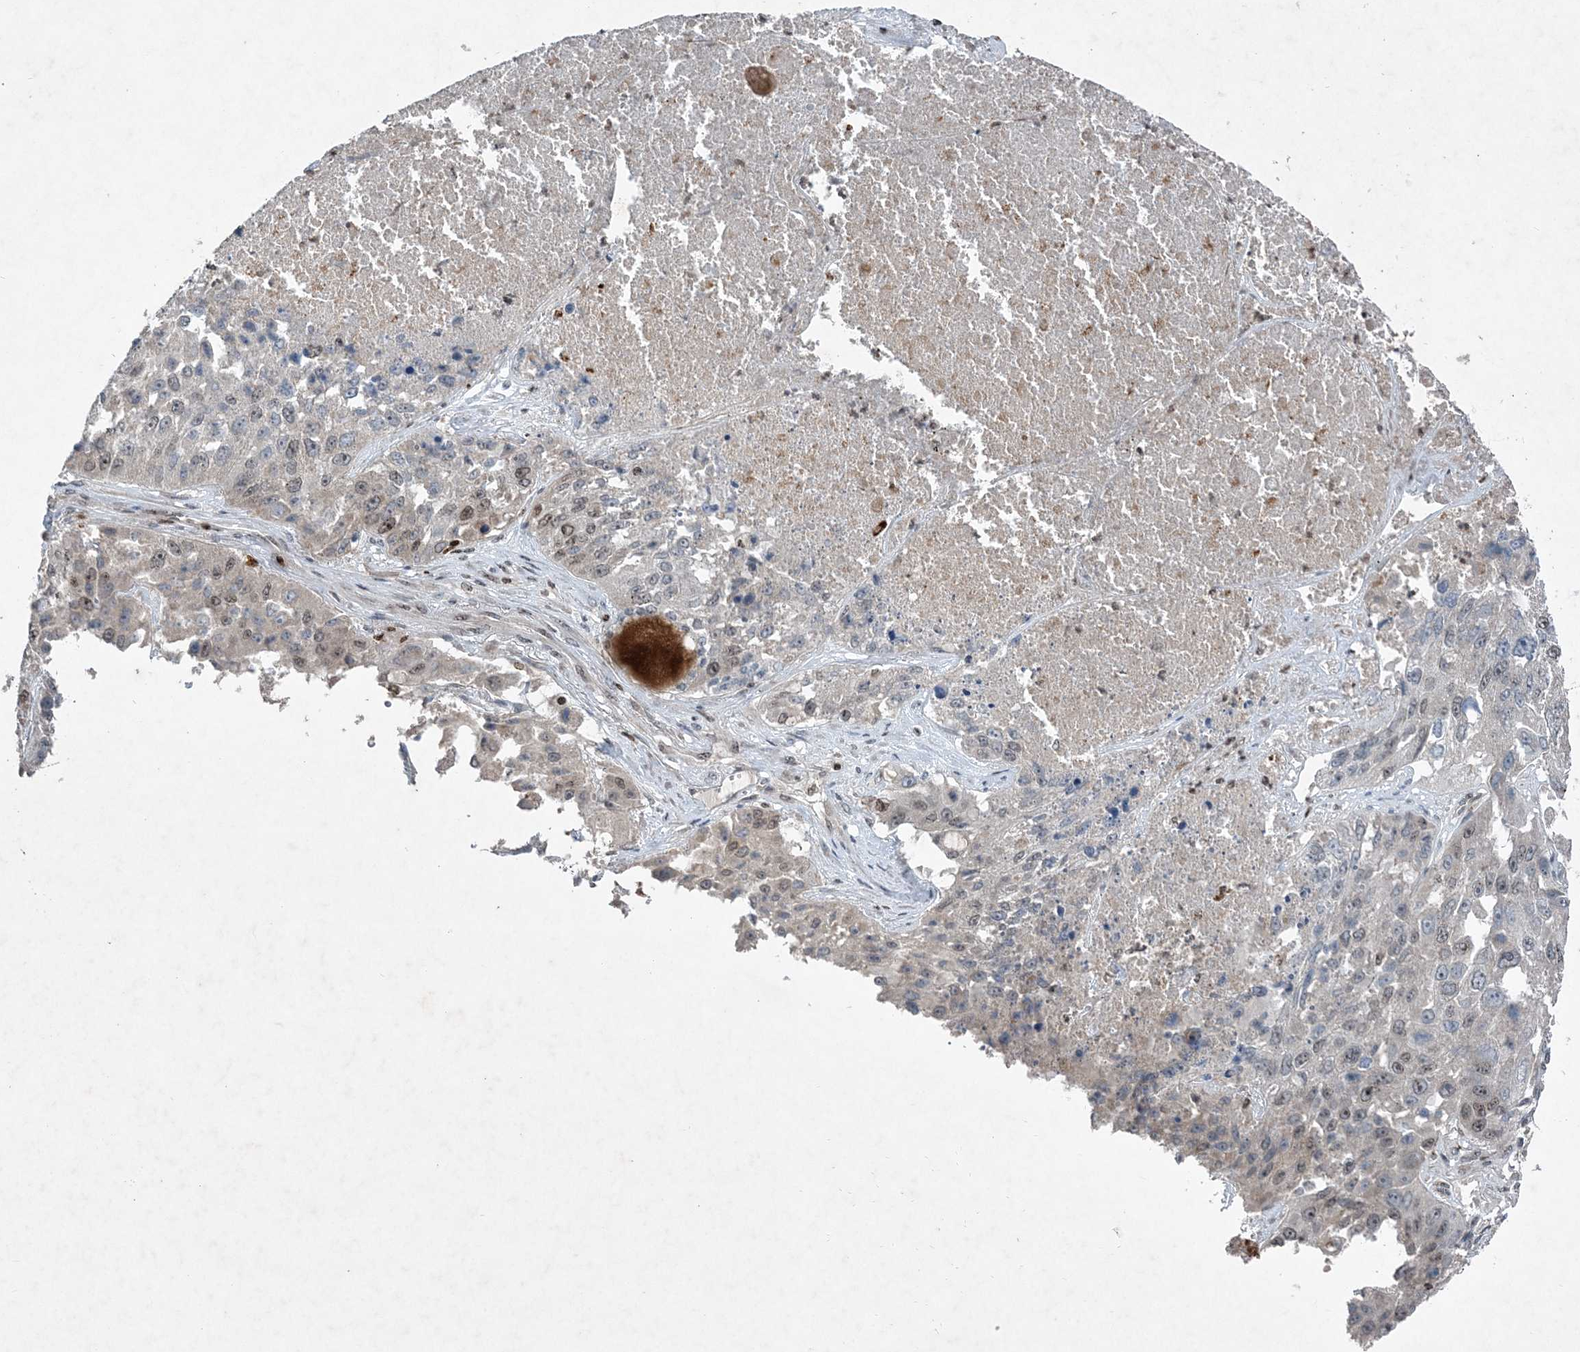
{"staining": {"intensity": "weak", "quantity": "25%-75%", "location": "nuclear"}, "tissue": "lung cancer", "cell_type": "Tumor cells", "image_type": "cancer", "snomed": [{"axis": "morphology", "description": "Squamous cell carcinoma, NOS"}, {"axis": "topography", "description": "Lung"}], "caption": "Lung cancer stained with a brown dye reveals weak nuclear positive positivity in approximately 25%-75% of tumor cells.", "gene": "QTRT2", "patient": {"sex": "male", "age": 61}}